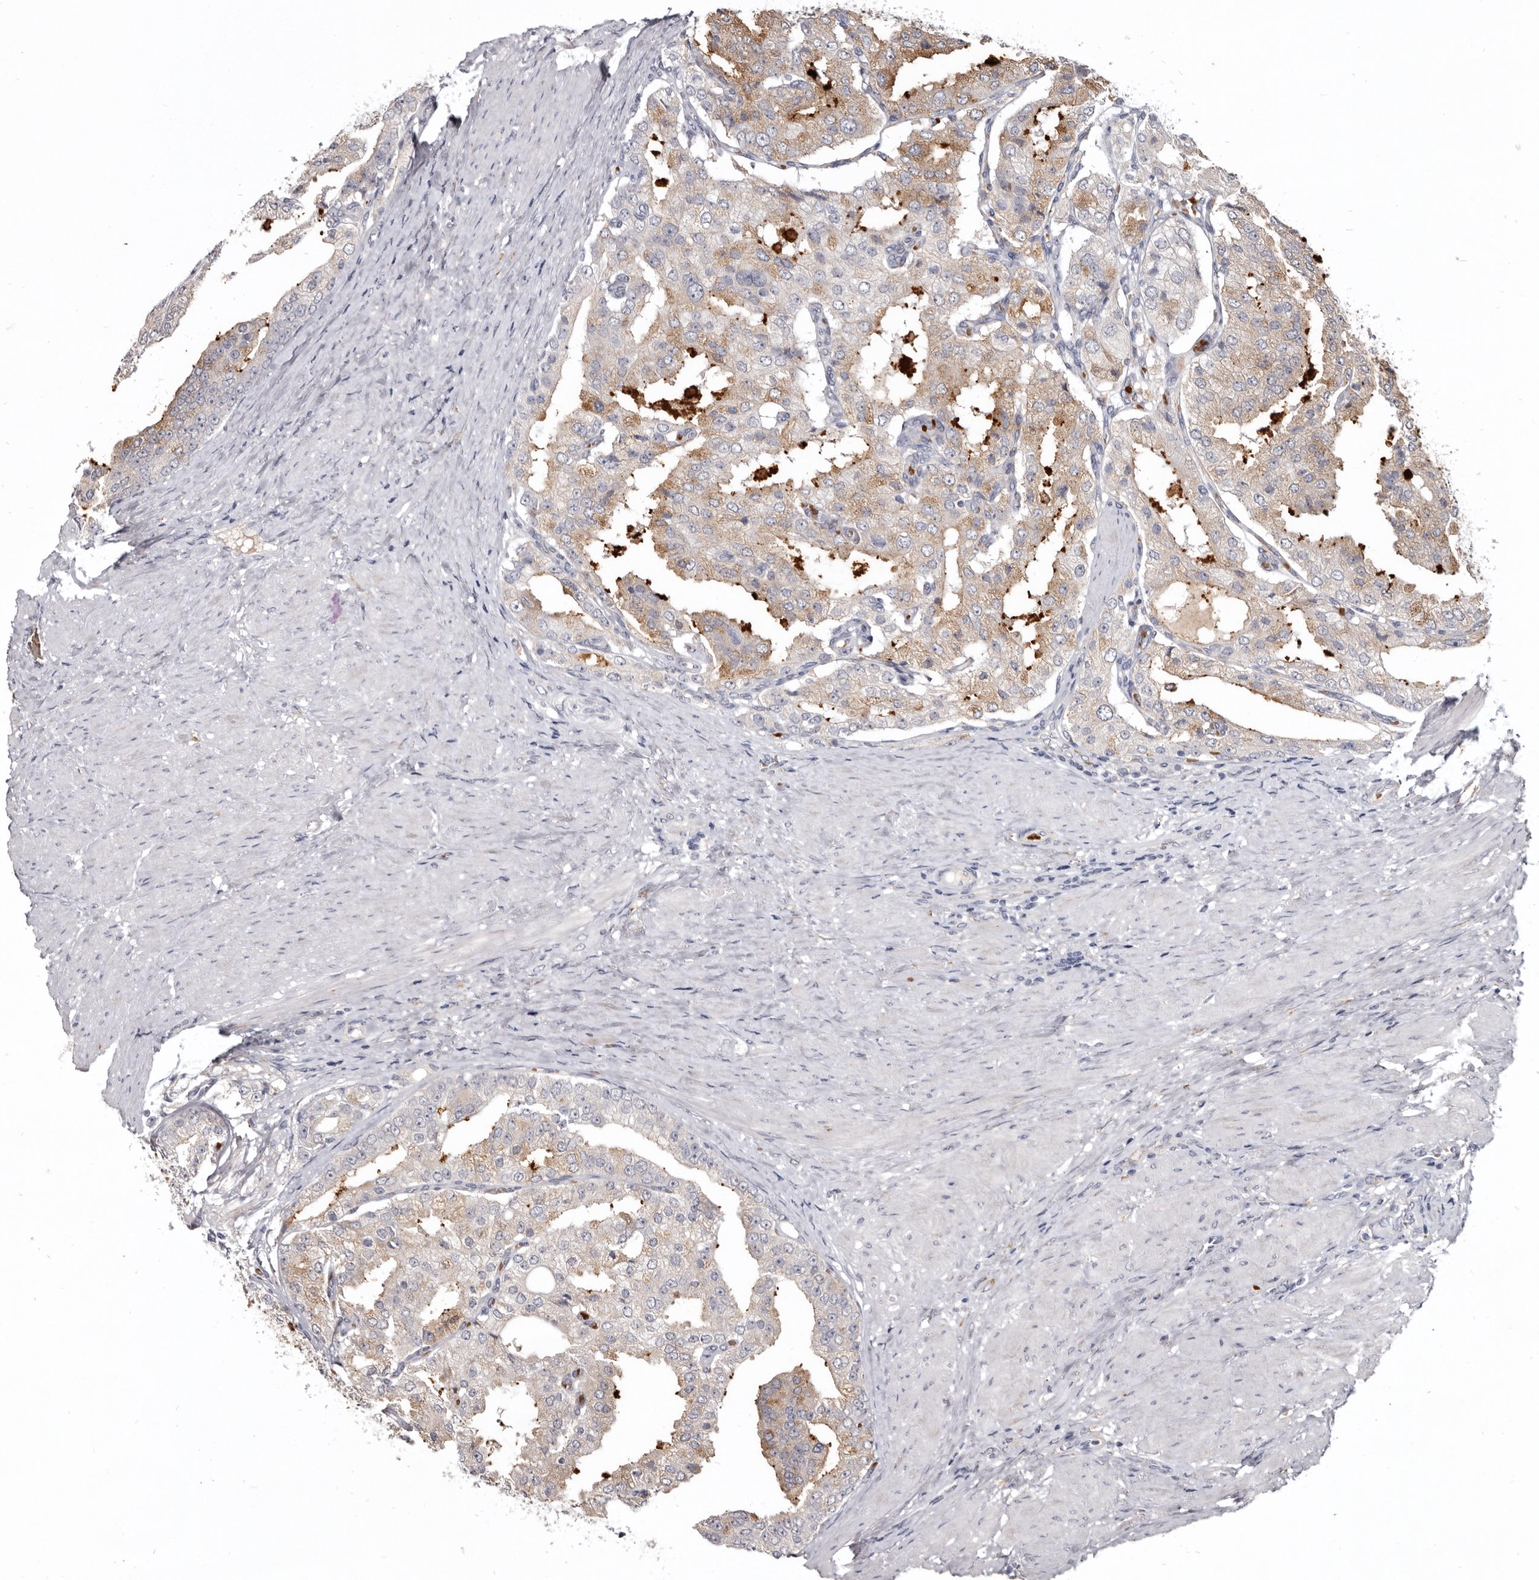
{"staining": {"intensity": "weak", "quantity": "<25%", "location": "cytoplasmic/membranous"}, "tissue": "prostate cancer", "cell_type": "Tumor cells", "image_type": "cancer", "snomed": [{"axis": "morphology", "description": "Adenocarcinoma, High grade"}, {"axis": "topography", "description": "Prostate"}], "caption": "Immunohistochemistry photomicrograph of neoplastic tissue: human prostate adenocarcinoma (high-grade) stained with DAB demonstrates no significant protein positivity in tumor cells.", "gene": "NENF", "patient": {"sex": "male", "age": 50}}